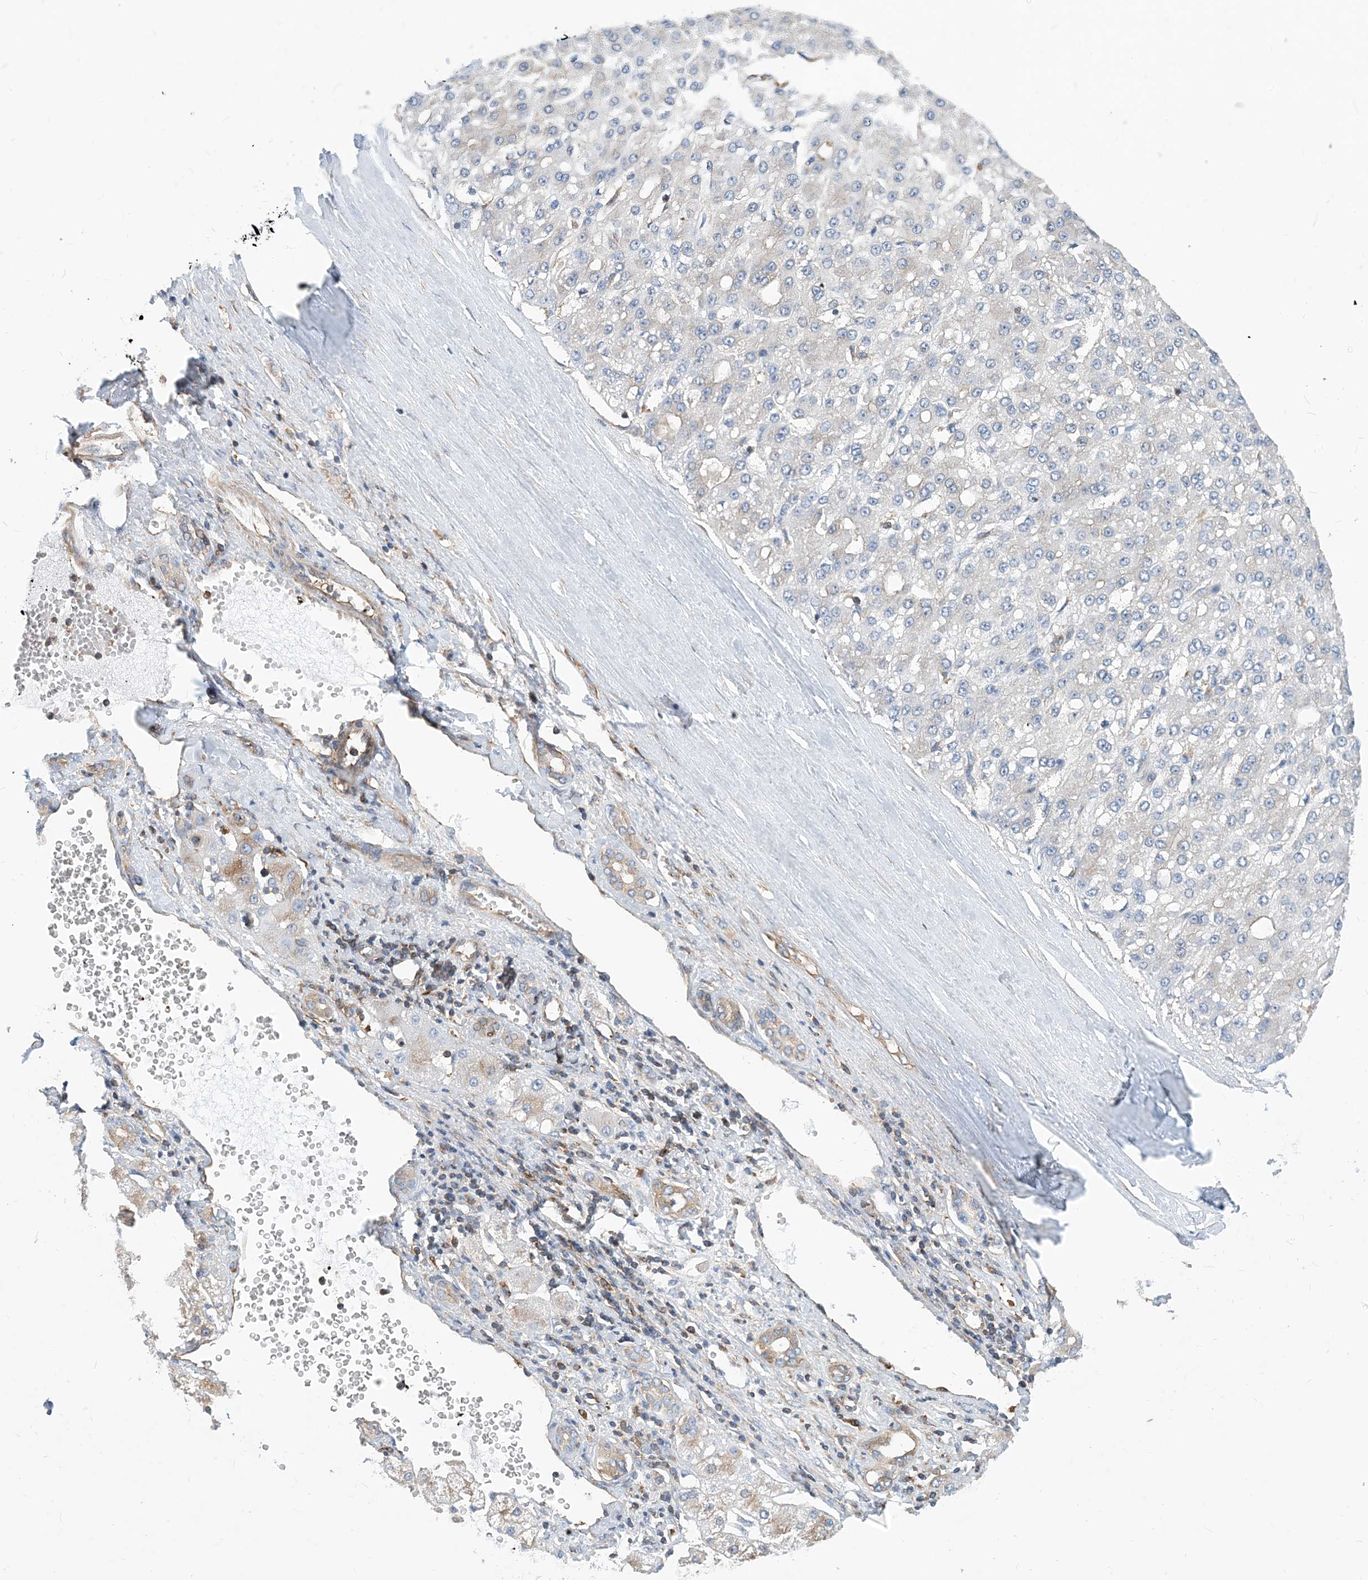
{"staining": {"intensity": "negative", "quantity": "none", "location": "none"}, "tissue": "liver cancer", "cell_type": "Tumor cells", "image_type": "cancer", "snomed": [{"axis": "morphology", "description": "Carcinoma, Hepatocellular, NOS"}, {"axis": "topography", "description": "Liver"}], "caption": "An immunohistochemistry (IHC) image of liver cancer (hepatocellular carcinoma) is shown. There is no staining in tumor cells of liver cancer (hepatocellular carcinoma).", "gene": "DYNC1LI1", "patient": {"sex": "male", "age": 67}}